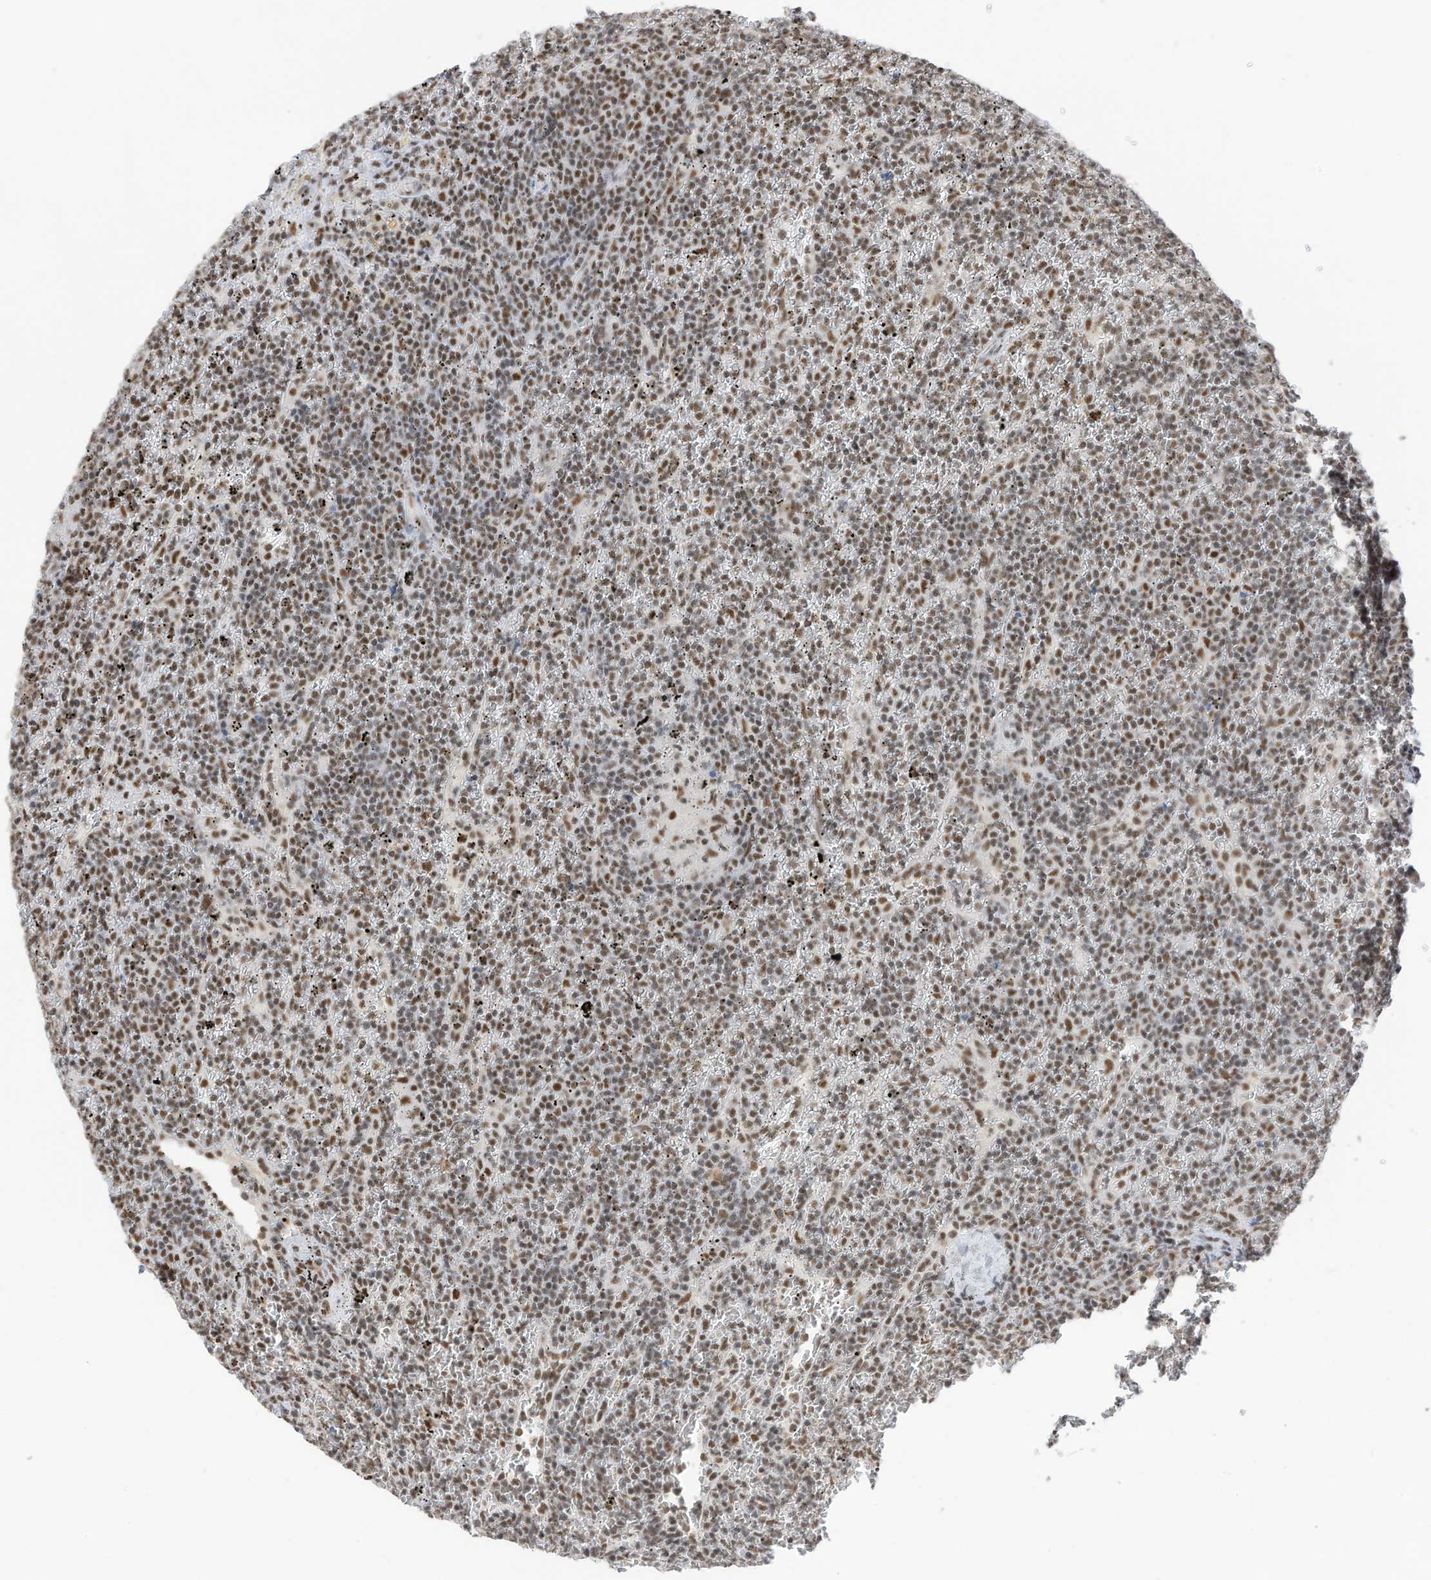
{"staining": {"intensity": "moderate", "quantity": ">75%", "location": "nuclear"}, "tissue": "lymphoma", "cell_type": "Tumor cells", "image_type": "cancer", "snomed": [{"axis": "morphology", "description": "Malignant lymphoma, non-Hodgkin's type, Low grade"}, {"axis": "topography", "description": "Spleen"}], "caption": "Low-grade malignant lymphoma, non-Hodgkin's type stained with immunohistochemistry (IHC) demonstrates moderate nuclear staining in approximately >75% of tumor cells.", "gene": "SF3A3", "patient": {"sex": "female", "age": 19}}